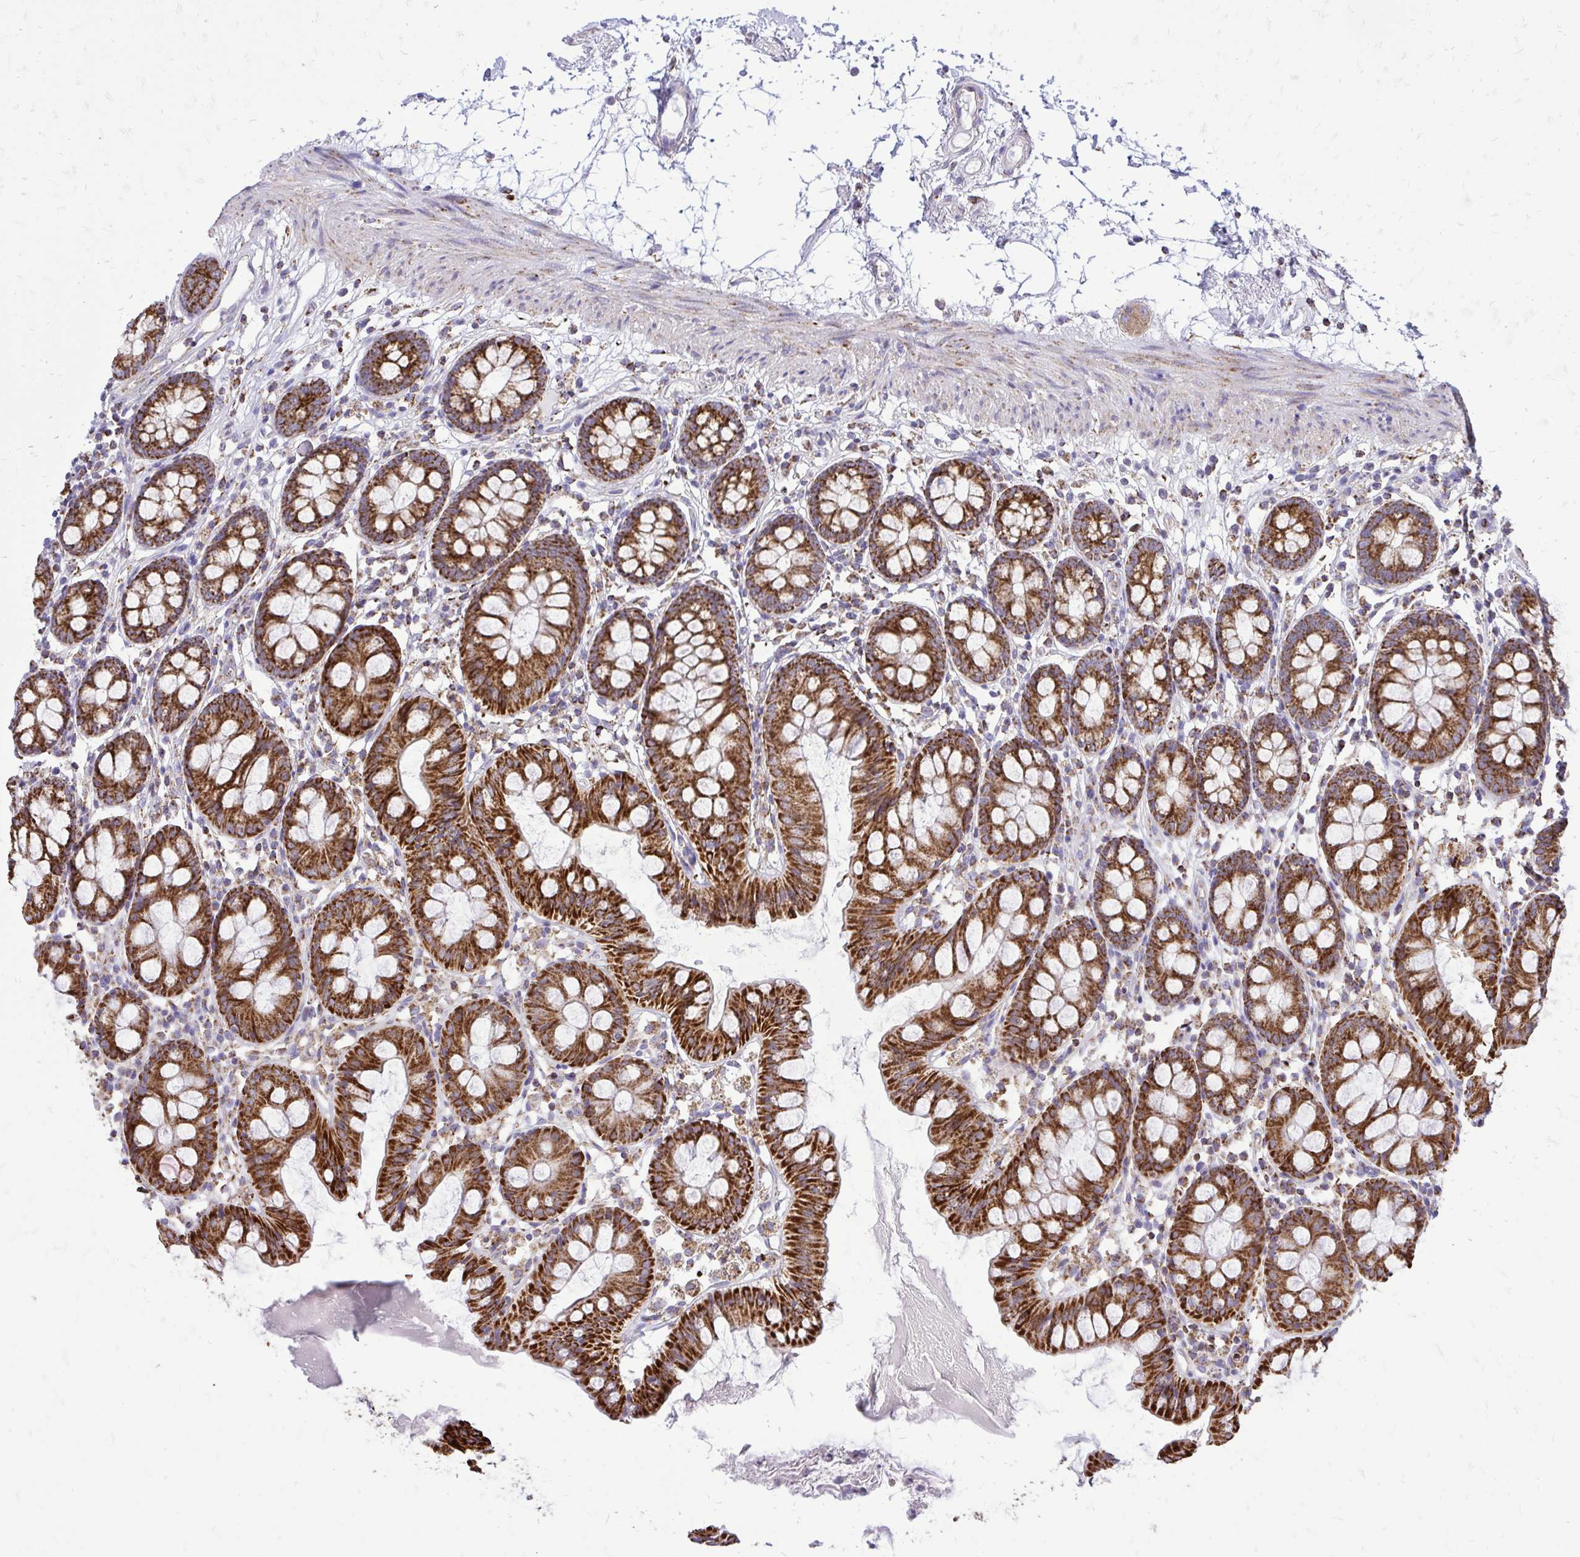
{"staining": {"intensity": "negative", "quantity": "none", "location": "none"}, "tissue": "colon", "cell_type": "Endothelial cells", "image_type": "normal", "snomed": [{"axis": "morphology", "description": "Normal tissue, NOS"}, {"axis": "topography", "description": "Colon"}], "caption": "Immunohistochemistry image of benign colon stained for a protein (brown), which exhibits no expression in endothelial cells. (Stains: DAB IHC with hematoxylin counter stain, Microscopy: brightfield microscopy at high magnification).", "gene": "SPTBN2", "patient": {"sex": "female", "age": 84}}